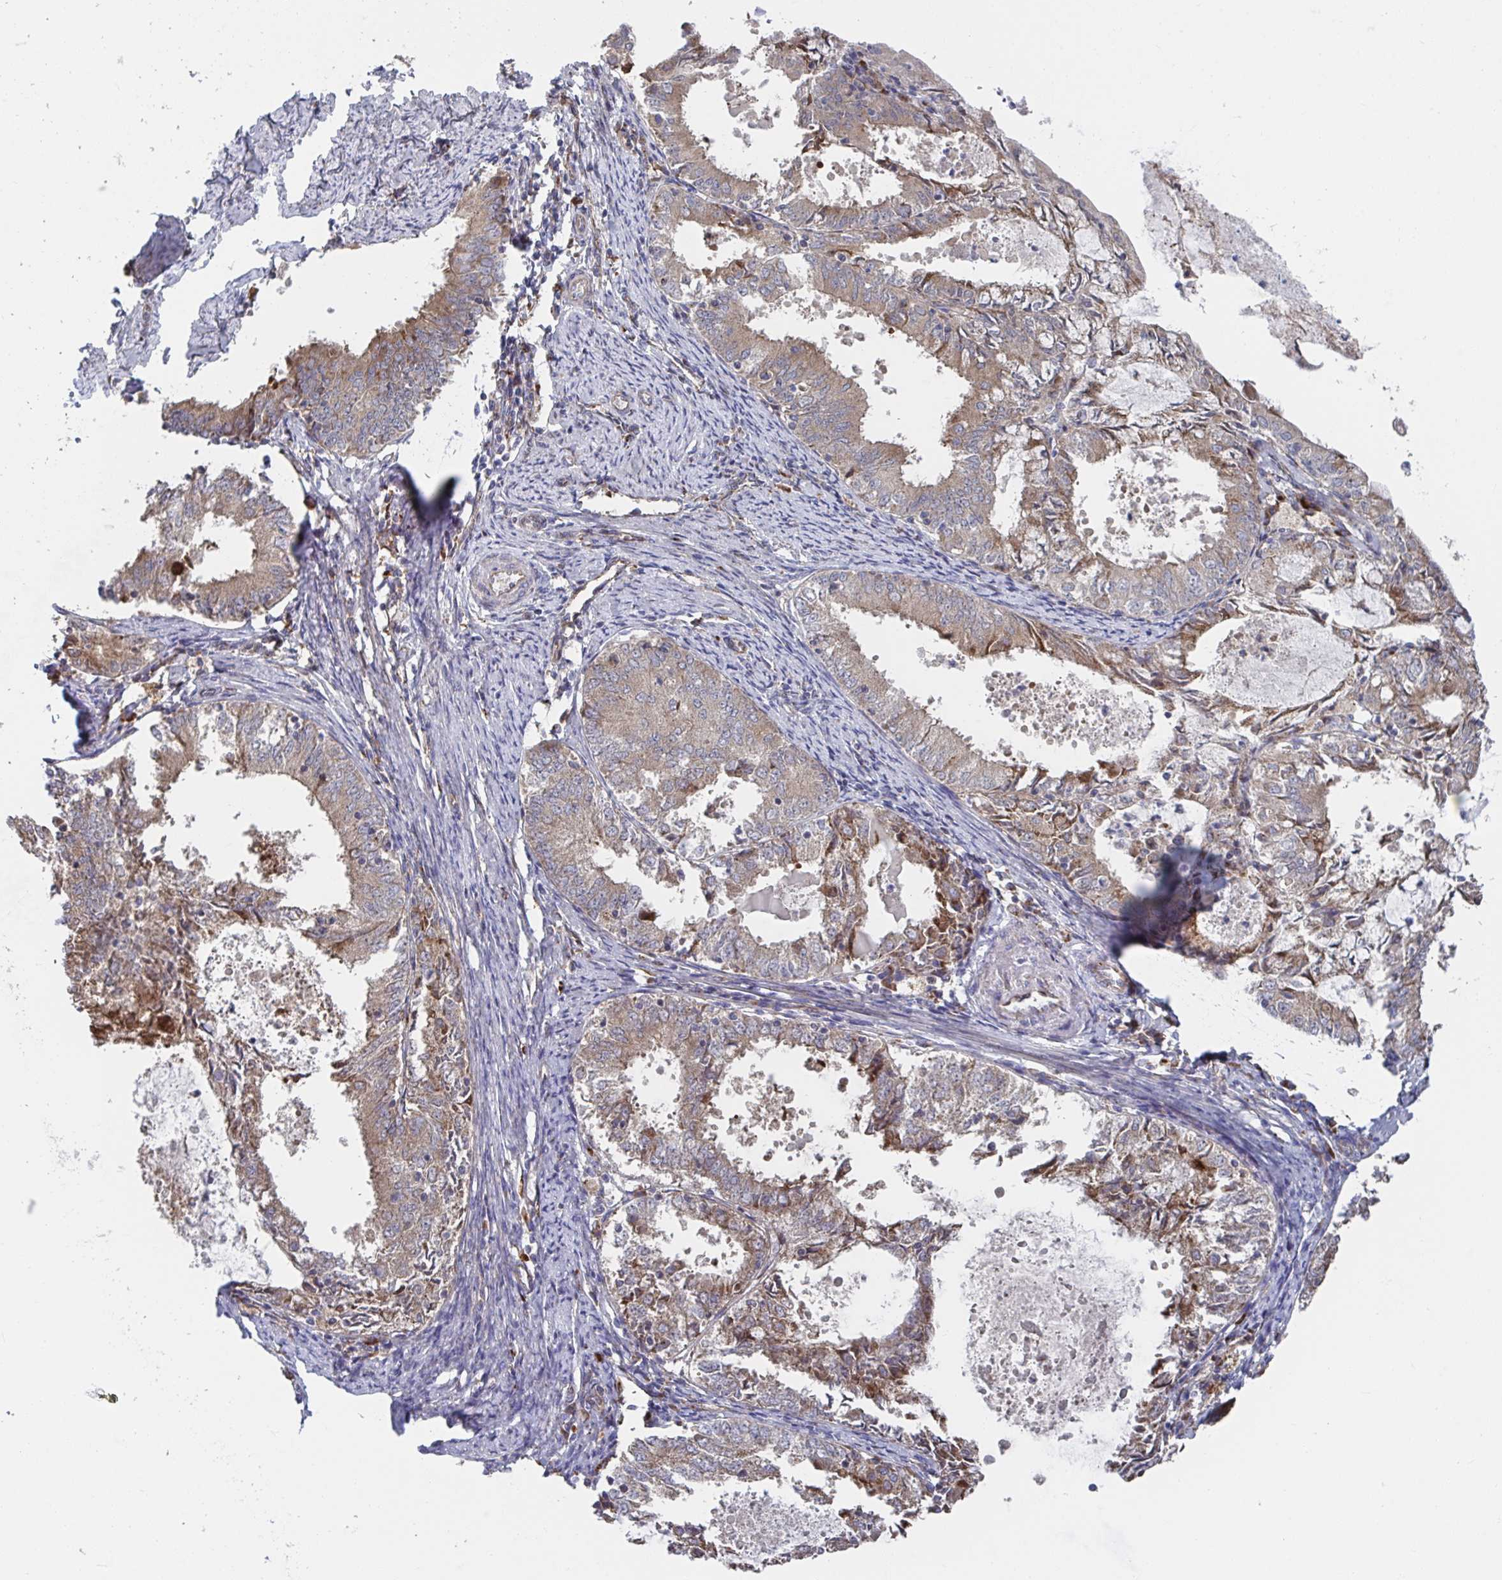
{"staining": {"intensity": "moderate", "quantity": ">75%", "location": "cytoplasmic/membranous"}, "tissue": "endometrial cancer", "cell_type": "Tumor cells", "image_type": "cancer", "snomed": [{"axis": "morphology", "description": "Adenocarcinoma, NOS"}, {"axis": "topography", "description": "Endometrium"}], "caption": "This image displays immunohistochemistry staining of endometrial cancer (adenocarcinoma), with medium moderate cytoplasmic/membranous expression in about >75% of tumor cells.", "gene": "FJX1", "patient": {"sex": "female", "age": 57}}